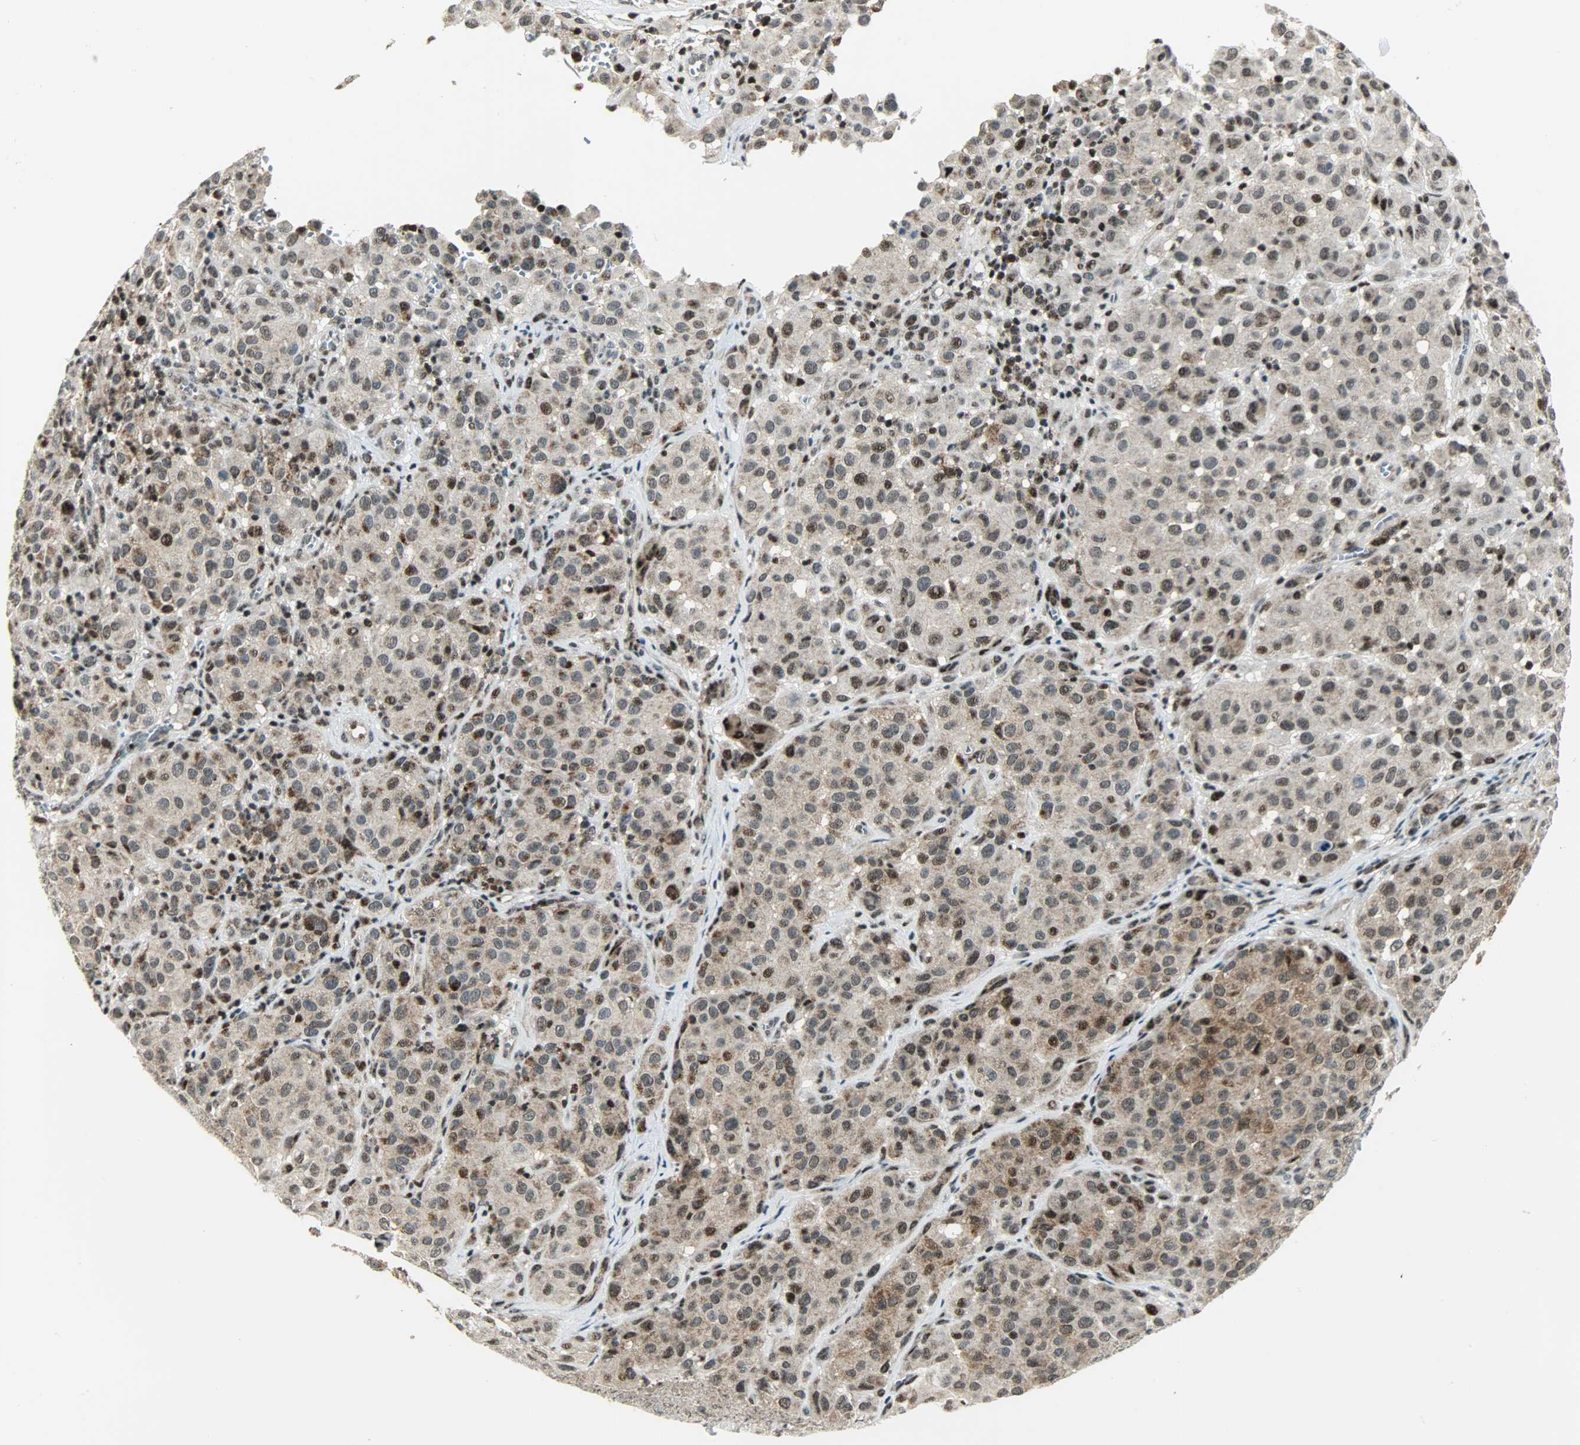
{"staining": {"intensity": "weak", "quantity": ">75%", "location": "cytoplasmic/membranous,nuclear"}, "tissue": "melanoma", "cell_type": "Tumor cells", "image_type": "cancer", "snomed": [{"axis": "morphology", "description": "Malignant melanoma, NOS"}, {"axis": "topography", "description": "Skin"}], "caption": "Weak cytoplasmic/membranous and nuclear positivity is appreciated in about >75% of tumor cells in malignant melanoma.", "gene": "IL15", "patient": {"sex": "female", "age": 21}}